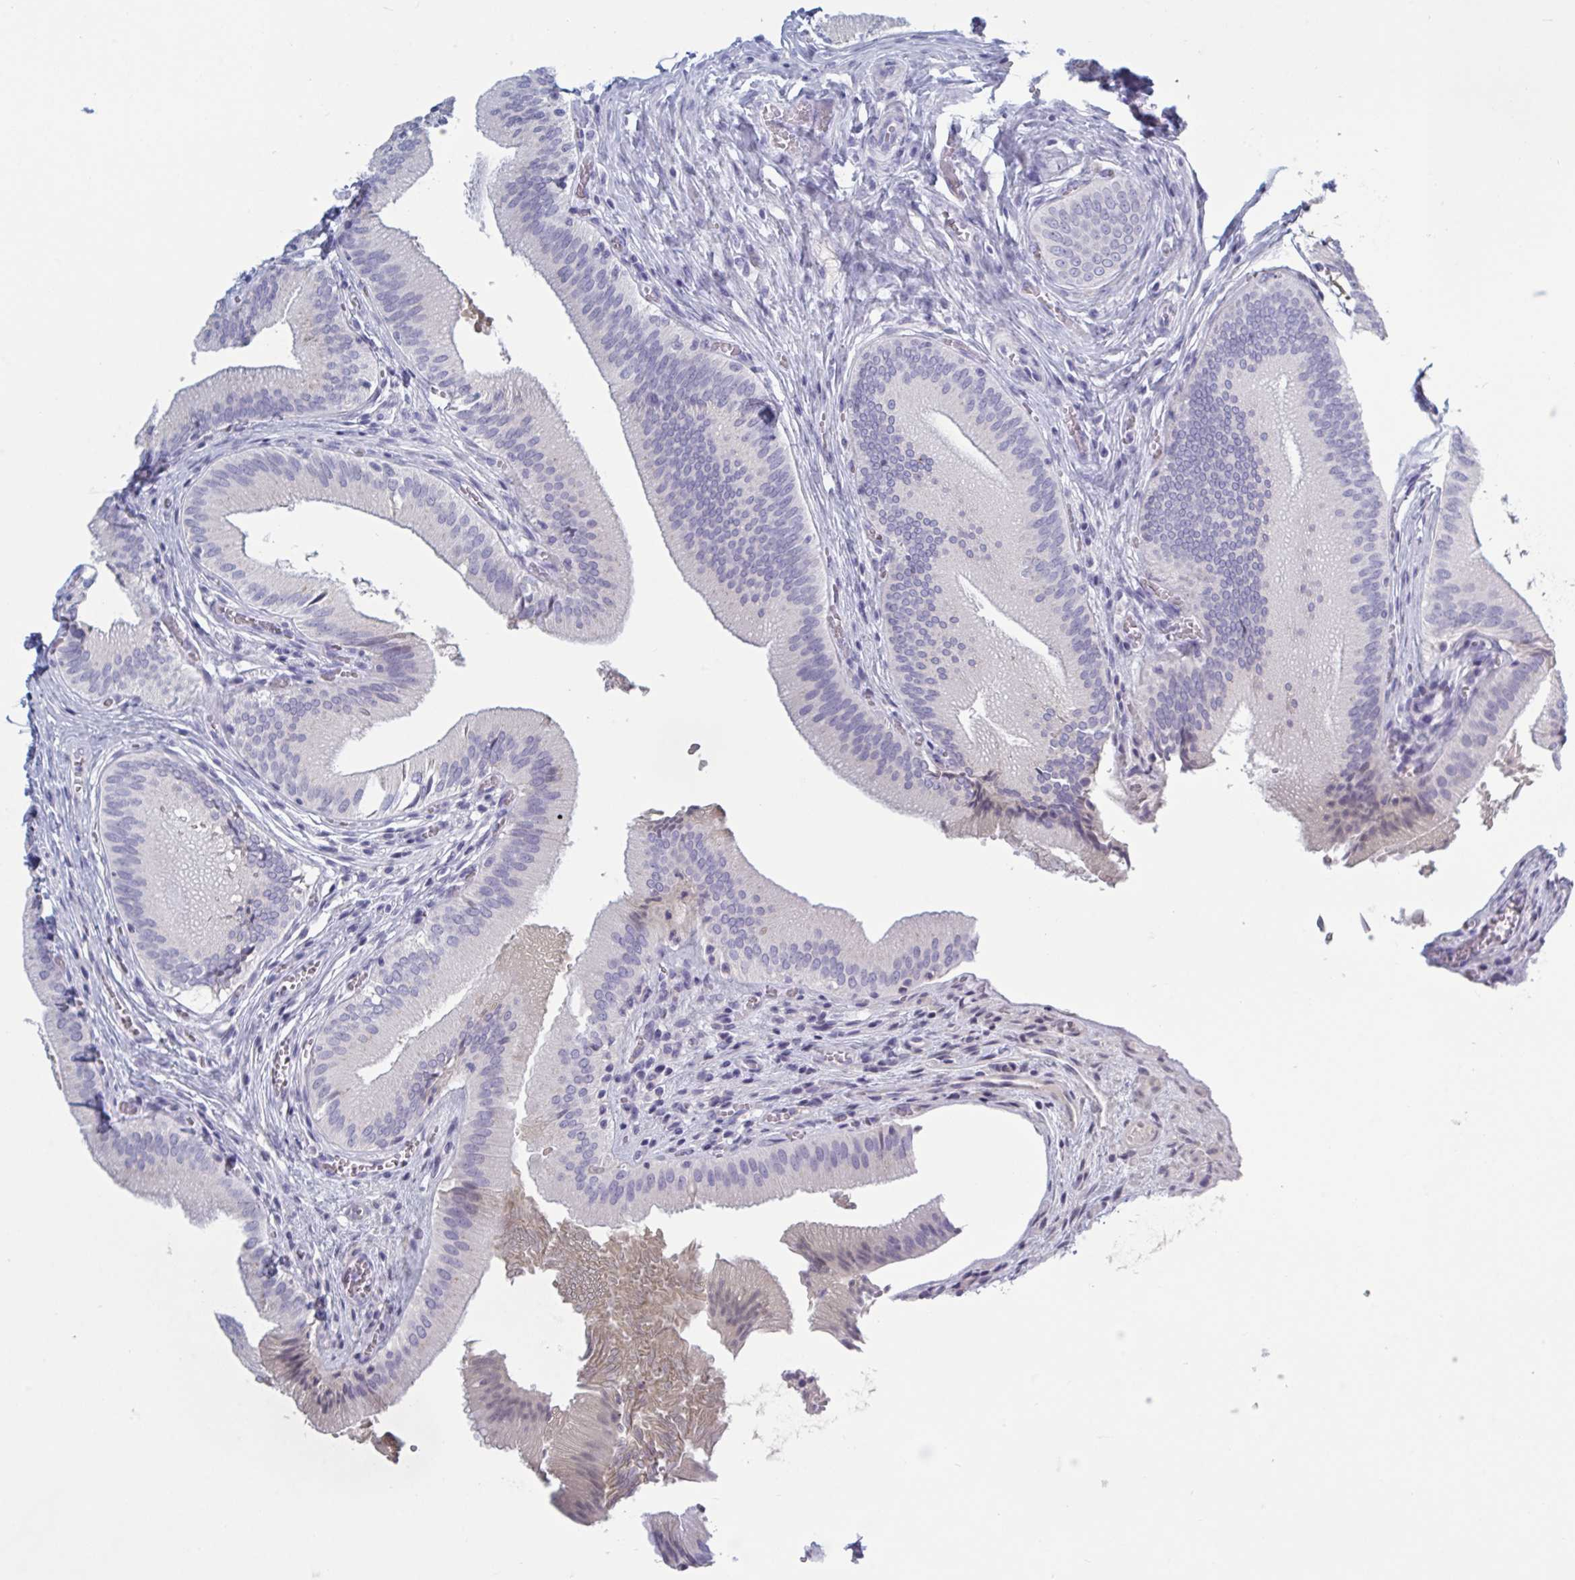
{"staining": {"intensity": "negative", "quantity": "none", "location": "none"}, "tissue": "gallbladder", "cell_type": "Glandular cells", "image_type": "normal", "snomed": [{"axis": "morphology", "description": "Normal tissue, NOS"}, {"axis": "topography", "description": "Gallbladder"}], "caption": "The micrograph demonstrates no significant staining in glandular cells of gallbladder.", "gene": "NDUFC2", "patient": {"sex": "male", "age": 17}}